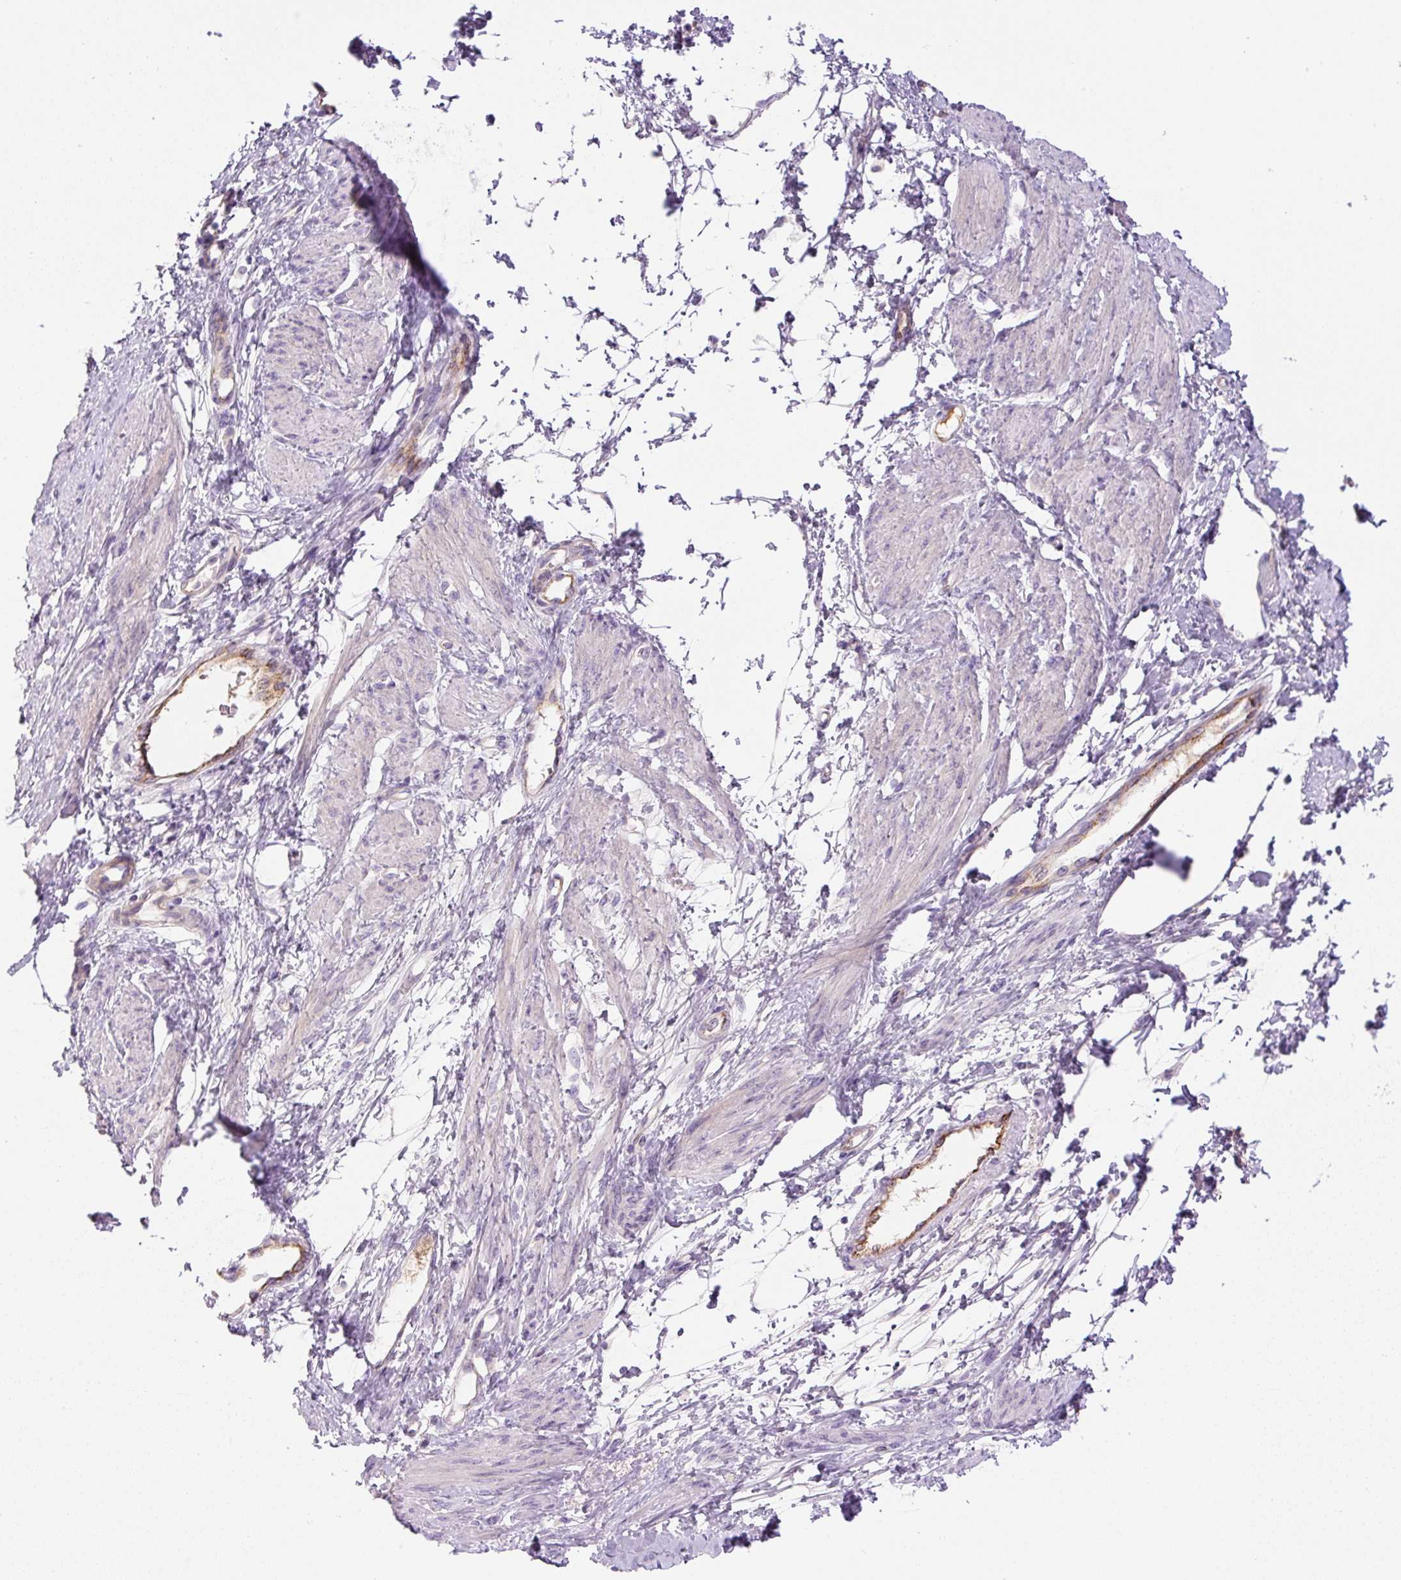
{"staining": {"intensity": "negative", "quantity": "none", "location": "none"}, "tissue": "smooth muscle", "cell_type": "Smooth muscle cells", "image_type": "normal", "snomed": [{"axis": "morphology", "description": "Normal tissue, NOS"}, {"axis": "topography", "description": "Smooth muscle"}, {"axis": "topography", "description": "Uterus"}], "caption": "Smooth muscle was stained to show a protein in brown. There is no significant staining in smooth muscle cells. The staining is performed using DAB brown chromogen with nuclei counter-stained in using hematoxylin.", "gene": "RSPO4", "patient": {"sex": "female", "age": 39}}